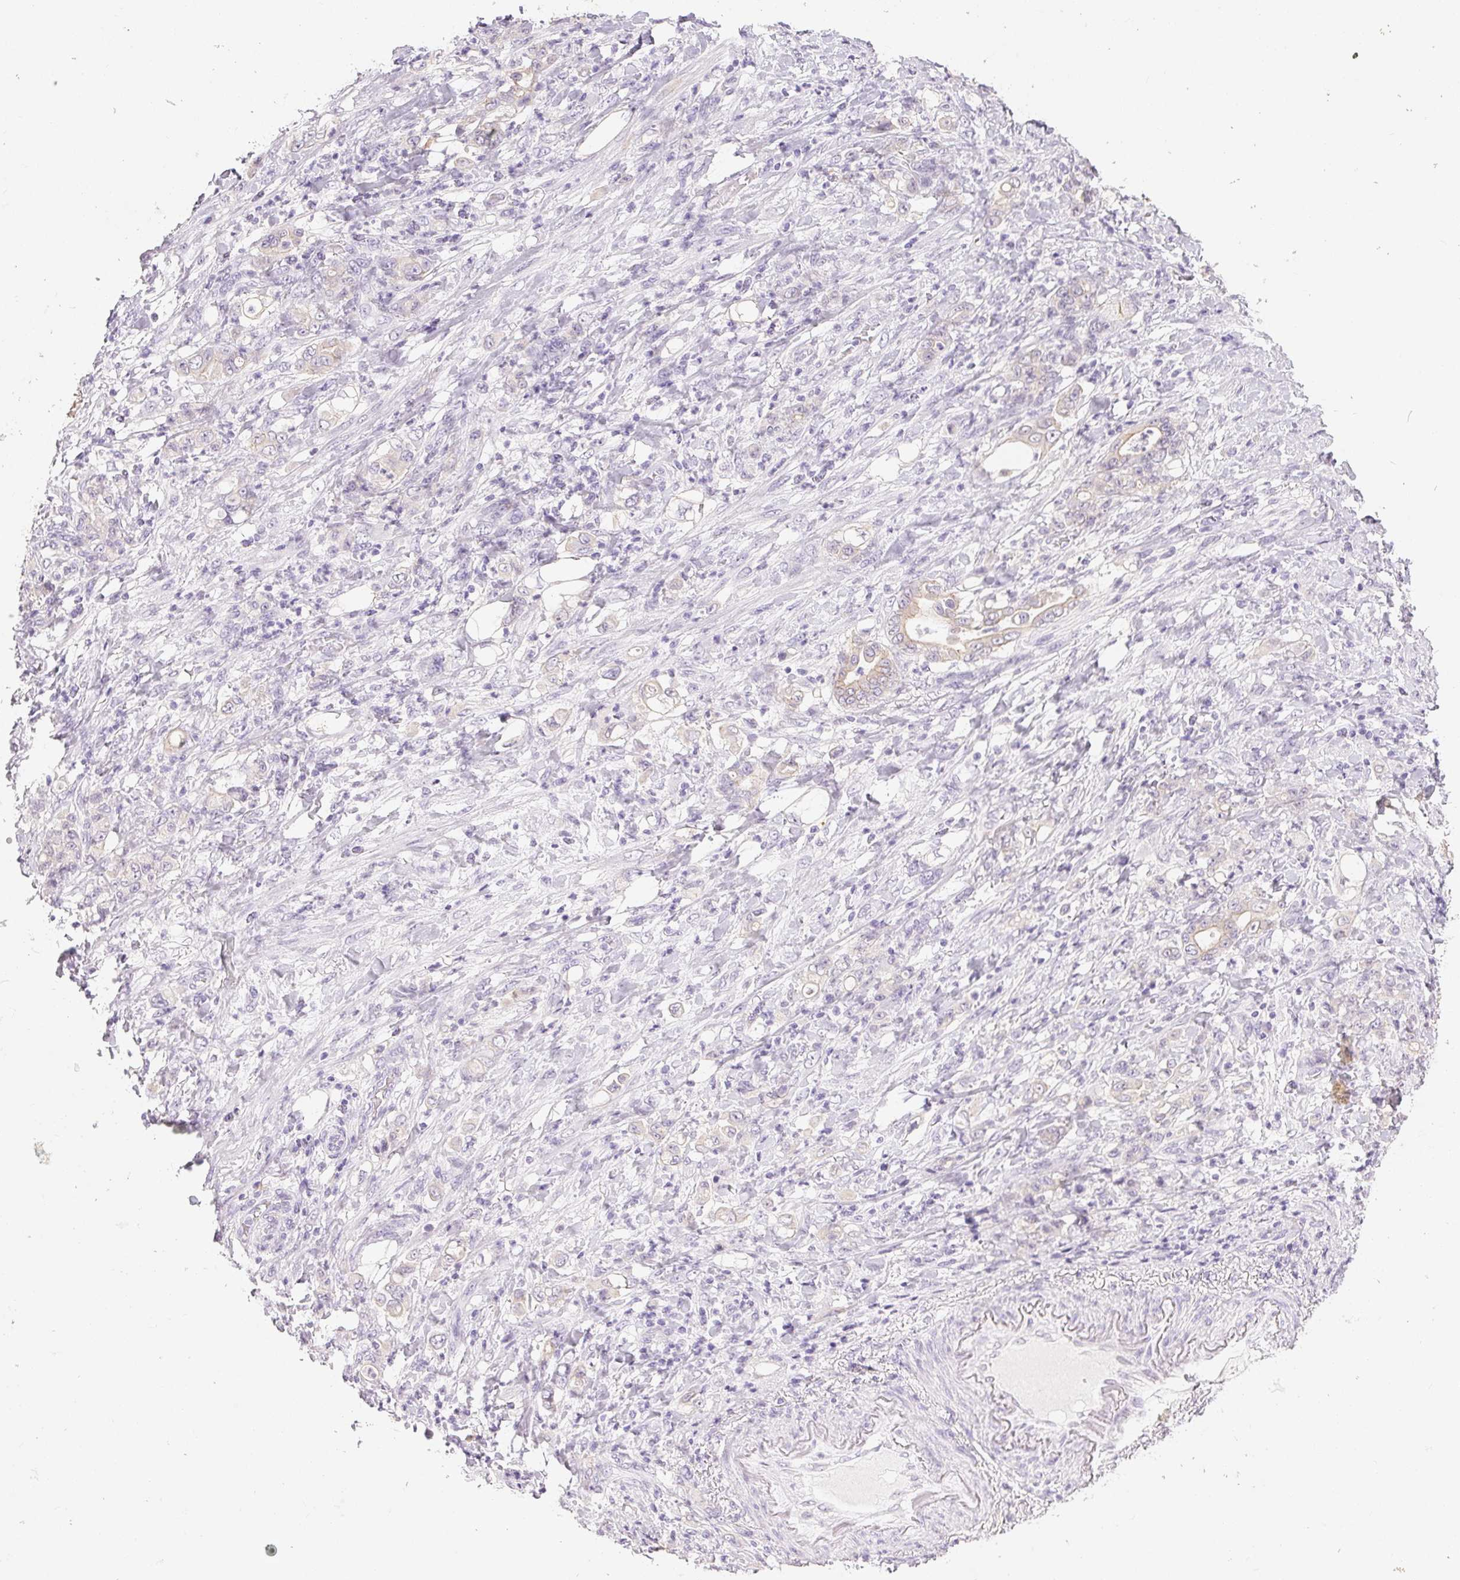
{"staining": {"intensity": "negative", "quantity": "none", "location": "none"}, "tissue": "stomach cancer", "cell_type": "Tumor cells", "image_type": "cancer", "snomed": [{"axis": "morphology", "description": "Adenocarcinoma, NOS"}, {"axis": "topography", "description": "Stomach"}], "caption": "Immunohistochemical staining of stomach adenocarcinoma exhibits no significant positivity in tumor cells.", "gene": "SFTPD", "patient": {"sex": "female", "age": 79}}